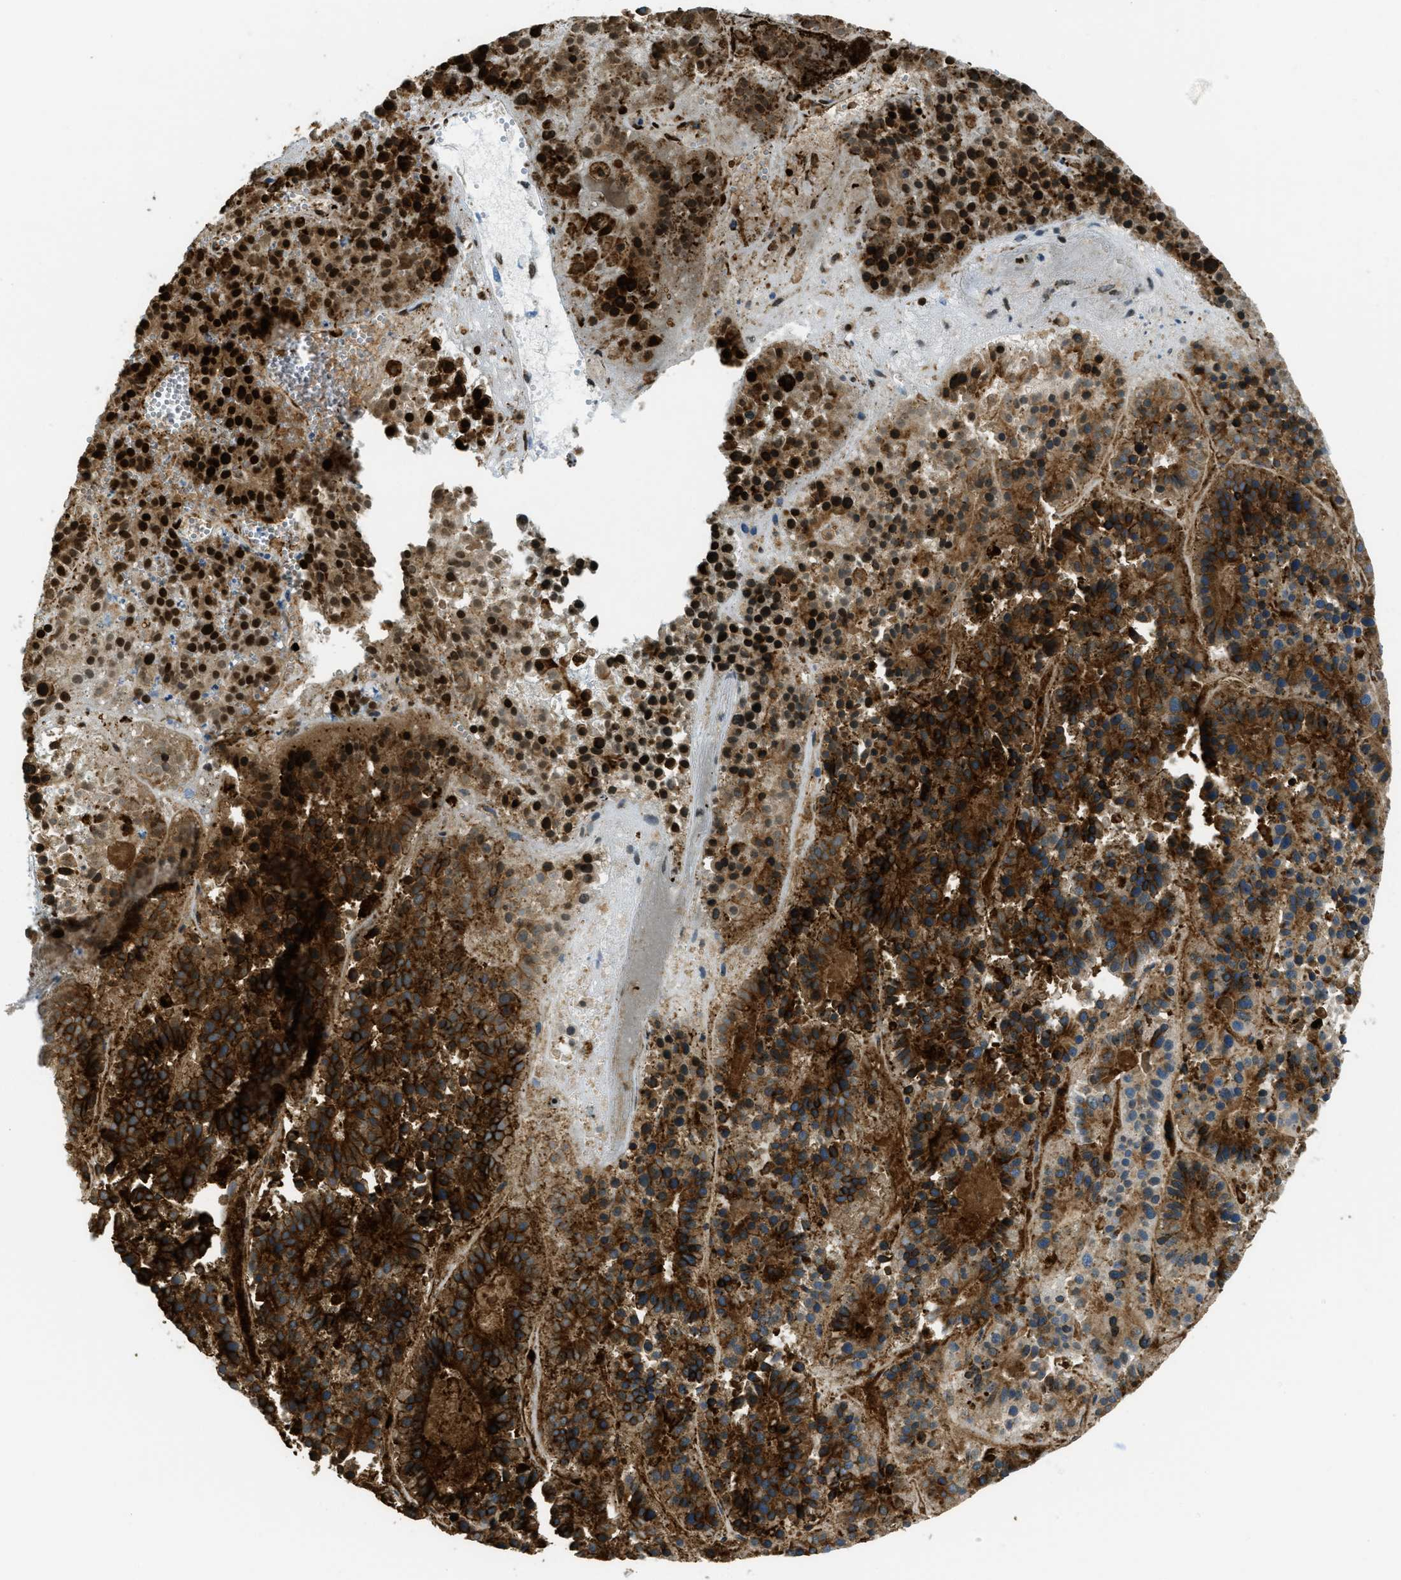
{"staining": {"intensity": "strong", "quantity": "25%-75%", "location": "cytoplasmic/membranous,nuclear"}, "tissue": "pancreatic cancer", "cell_type": "Tumor cells", "image_type": "cancer", "snomed": [{"axis": "morphology", "description": "Adenocarcinoma, NOS"}, {"axis": "topography", "description": "Pancreas"}], "caption": "The photomicrograph reveals staining of pancreatic cancer, revealing strong cytoplasmic/membranous and nuclear protein positivity (brown color) within tumor cells.", "gene": "PLA2G2A", "patient": {"sex": "male", "age": 50}}